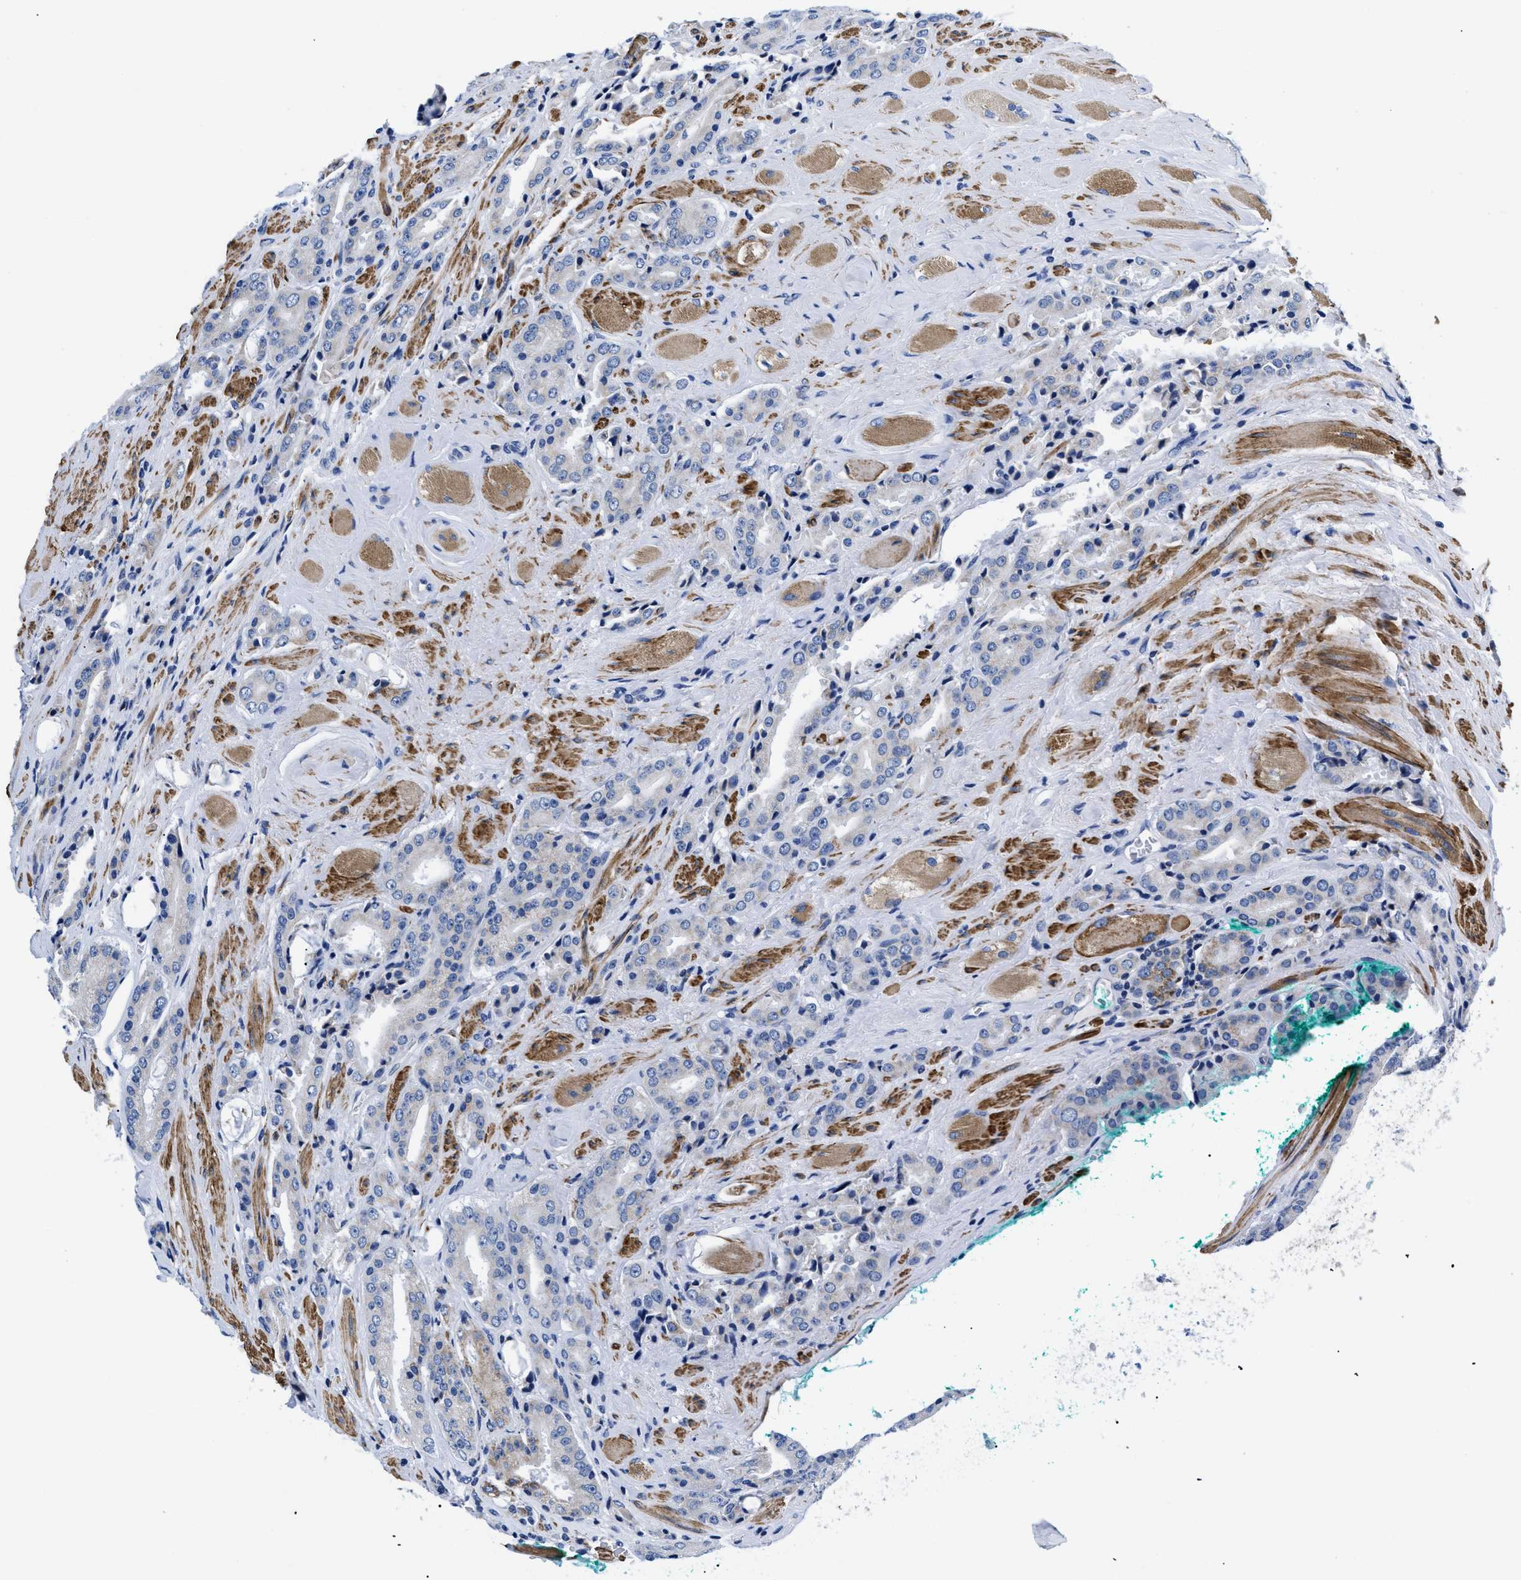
{"staining": {"intensity": "negative", "quantity": "none", "location": "none"}, "tissue": "prostate cancer", "cell_type": "Tumor cells", "image_type": "cancer", "snomed": [{"axis": "morphology", "description": "Adenocarcinoma, High grade"}, {"axis": "topography", "description": "Prostate"}], "caption": "The micrograph demonstrates no significant positivity in tumor cells of prostate cancer (high-grade adenocarcinoma).", "gene": "GPR149", "patient": {"sex": "male", "age": 71}}